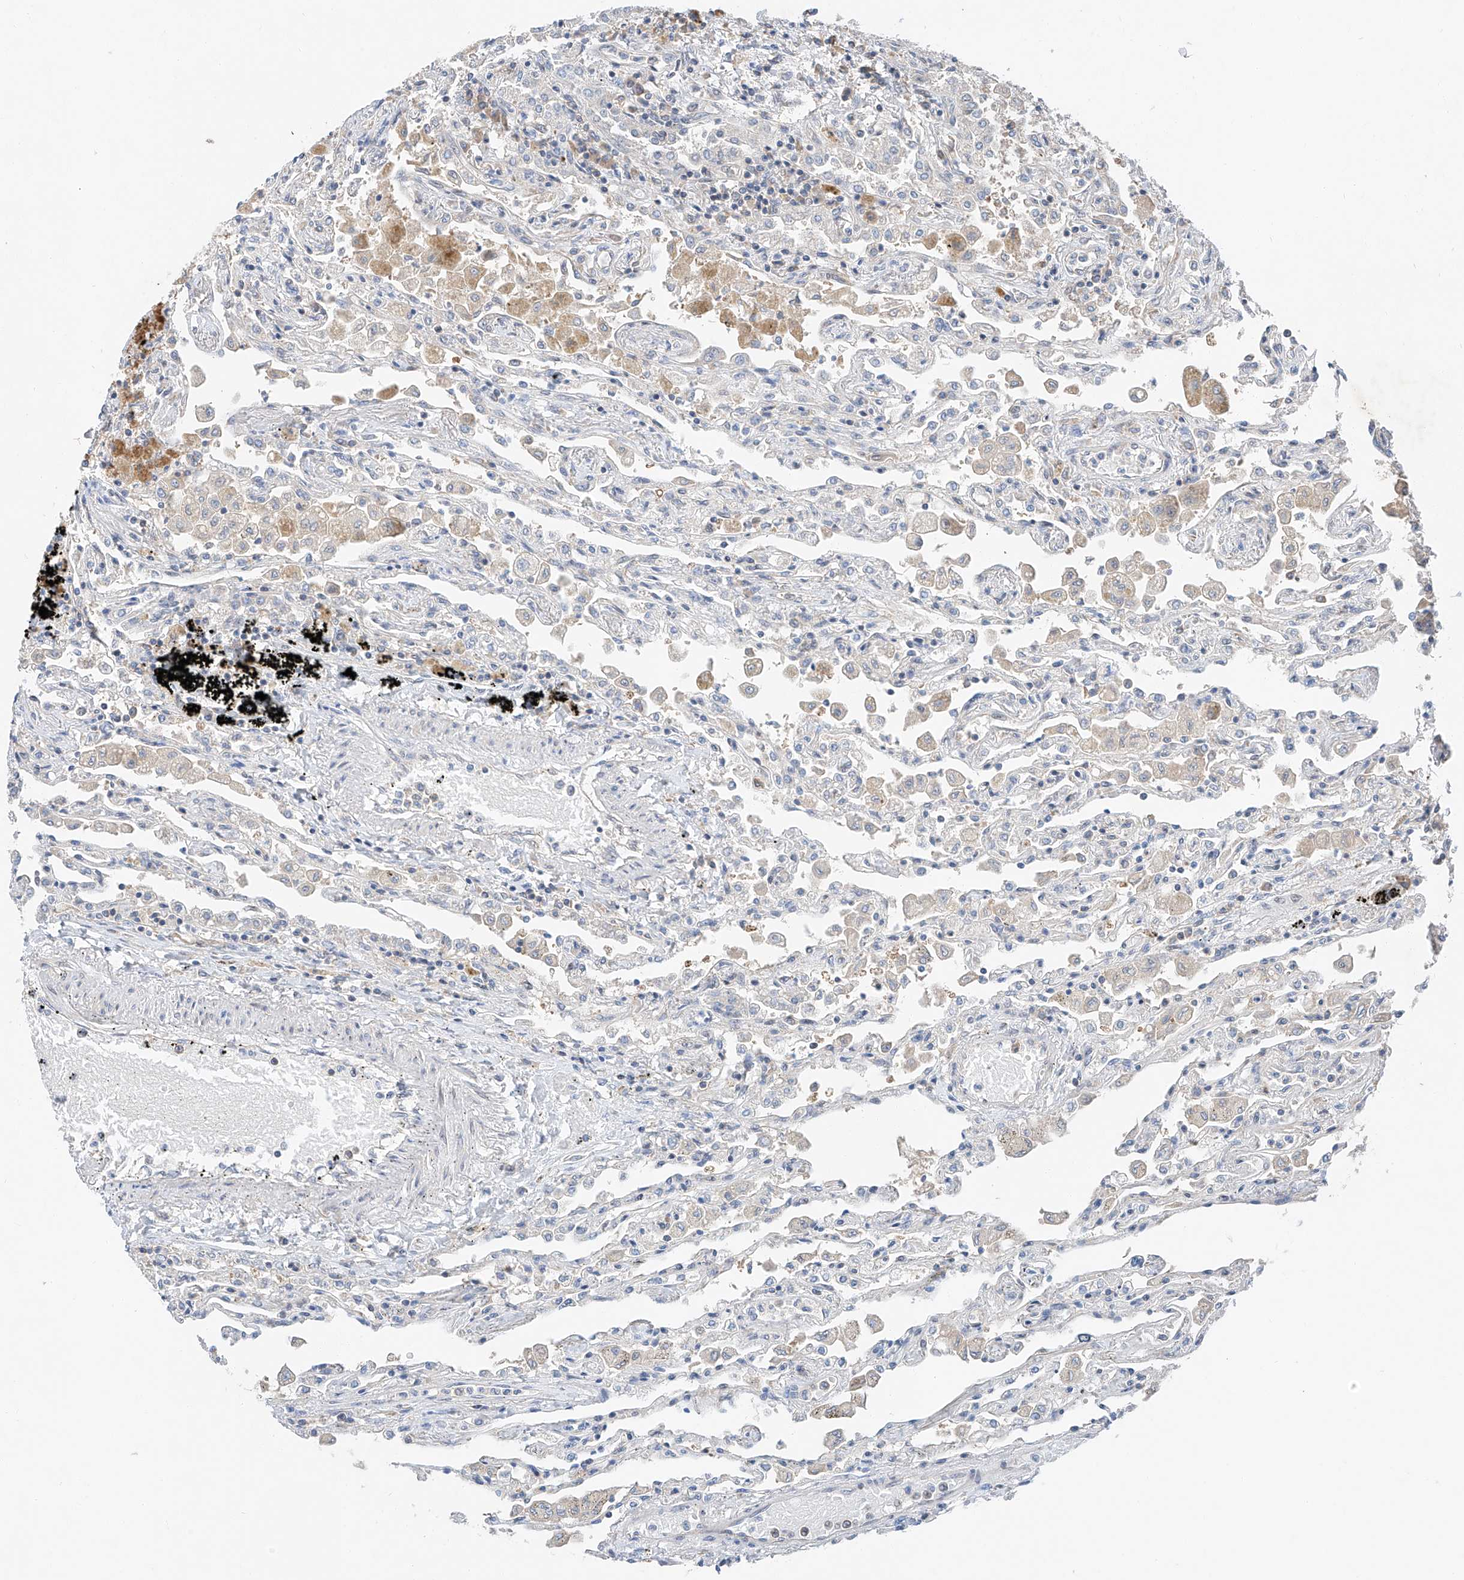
{"staining": {"intensity": "moderate", "quantity": "<25%", "location": "cytoplasmic/membranous"}, "tissue": "lung", "cell_type": "Alveolar cells", "image_type": "normal", "snomed": [{"axis": "morphology", "description": "Normal tissue, NOS"}, {"axis": "topography", "description": "Bronchus"}, {"axis": "topography", "description": "Lung"}], "caption": "Immunohistochemical staining of benign lung reveals low levels of moderate cytoplasmic/membranous staining in about <25% of alveolar cells.", "gene": "RUSC1", "patient": {"sex": "female", "age": 49}}